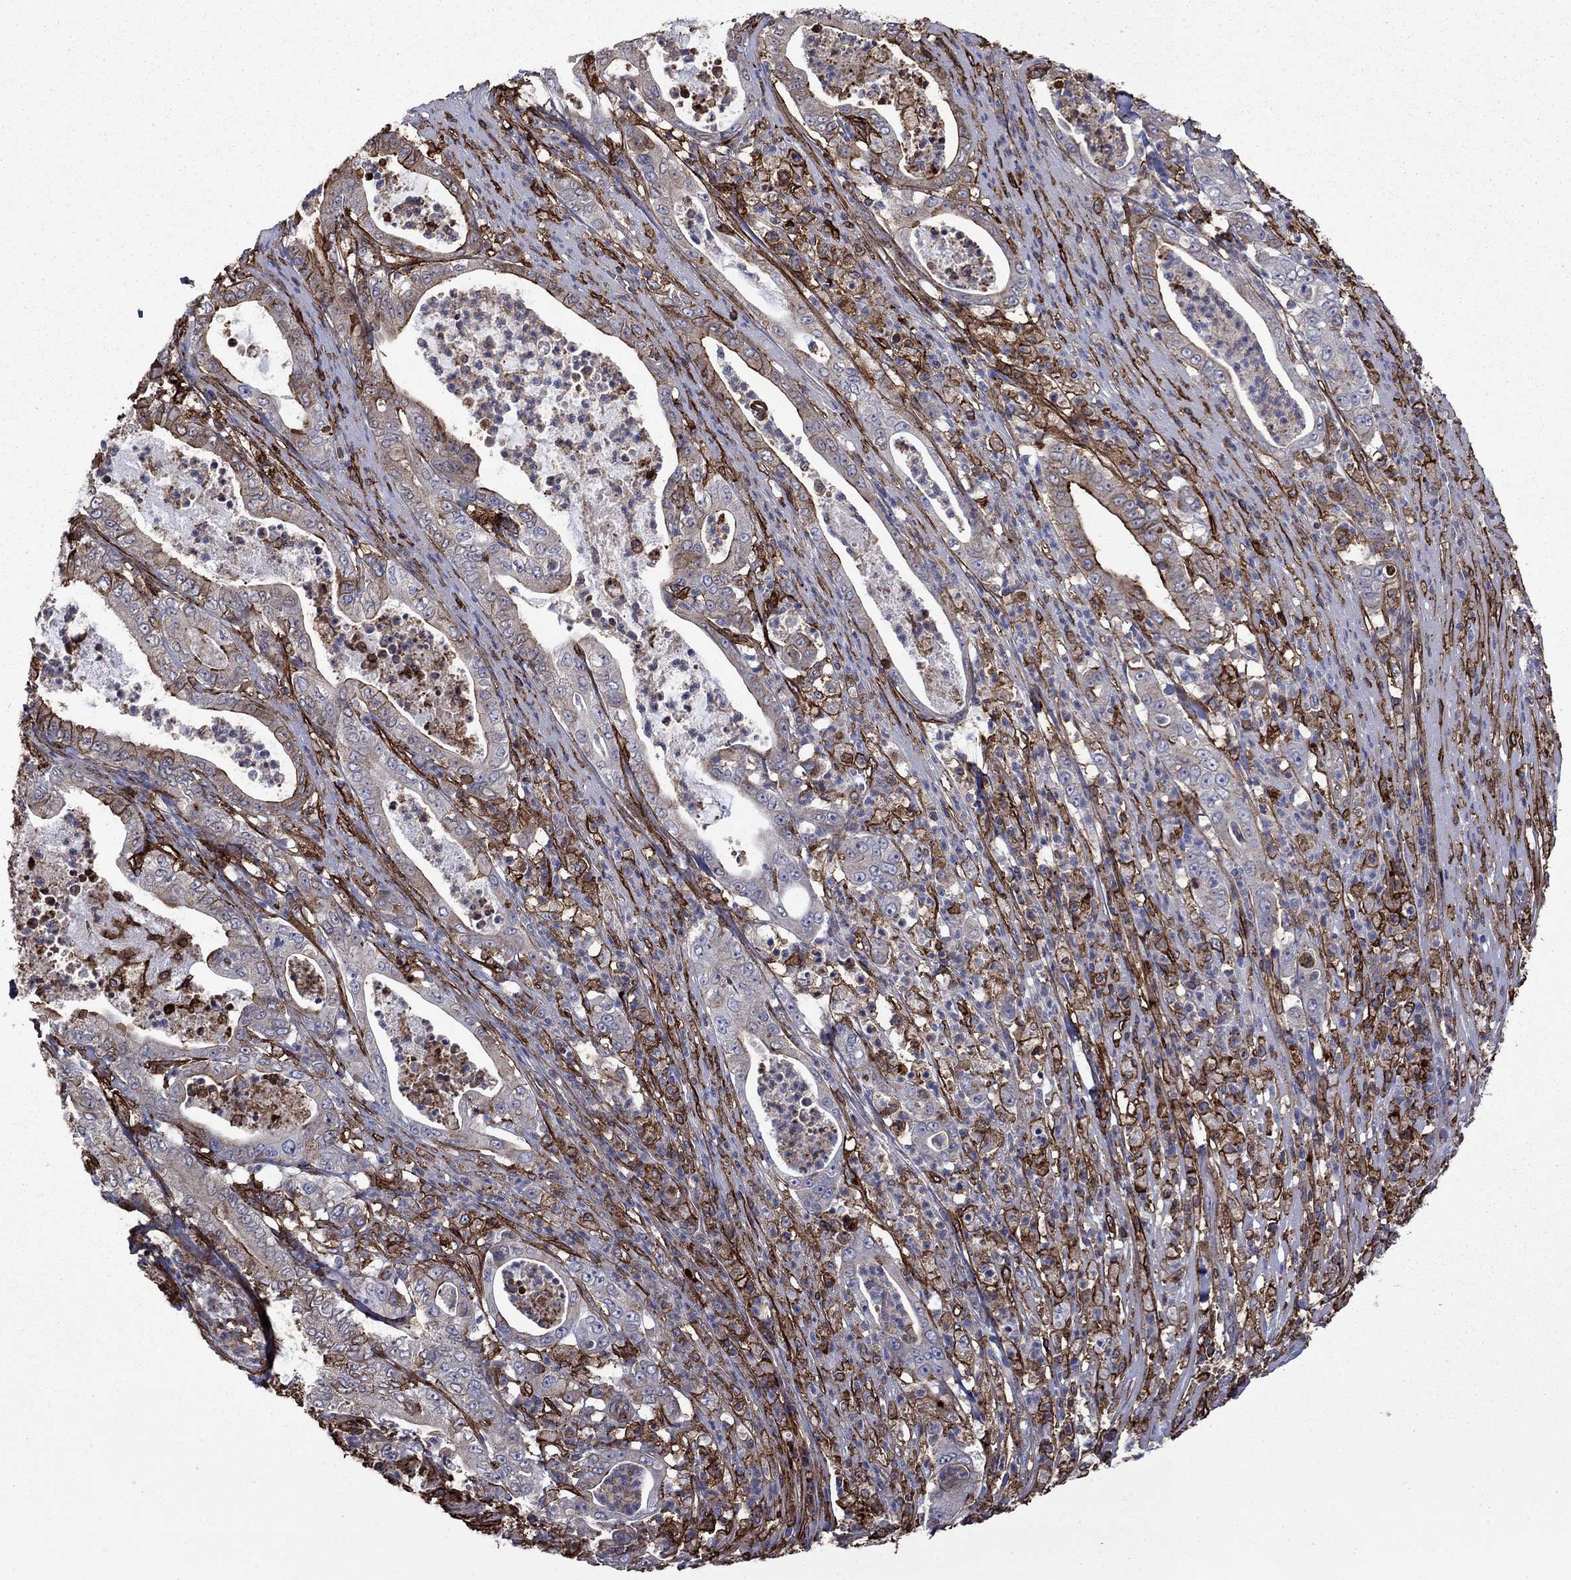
{"staining": {"intensity": "moderate", "quantity": "25%-75%", "location": "cytoplasmic/membranous"}, "tissue": "pancreatic cancer", "cell_type": "Tumor cells", "image_type": "cancer", "snomed": [{"axis": "morphology", "description": "Adenocarcinoma, NOS"}, {"axis": "topography", "description": "Pancreas"}], "caption": "Moderate cytoplasmic/membranous staining for a protein is identified in about 25%-75% of tumor cells of pancreatic cancer using IHC.", "gene": "PLAU", "patient": {"sex": "male", "age": 71}}